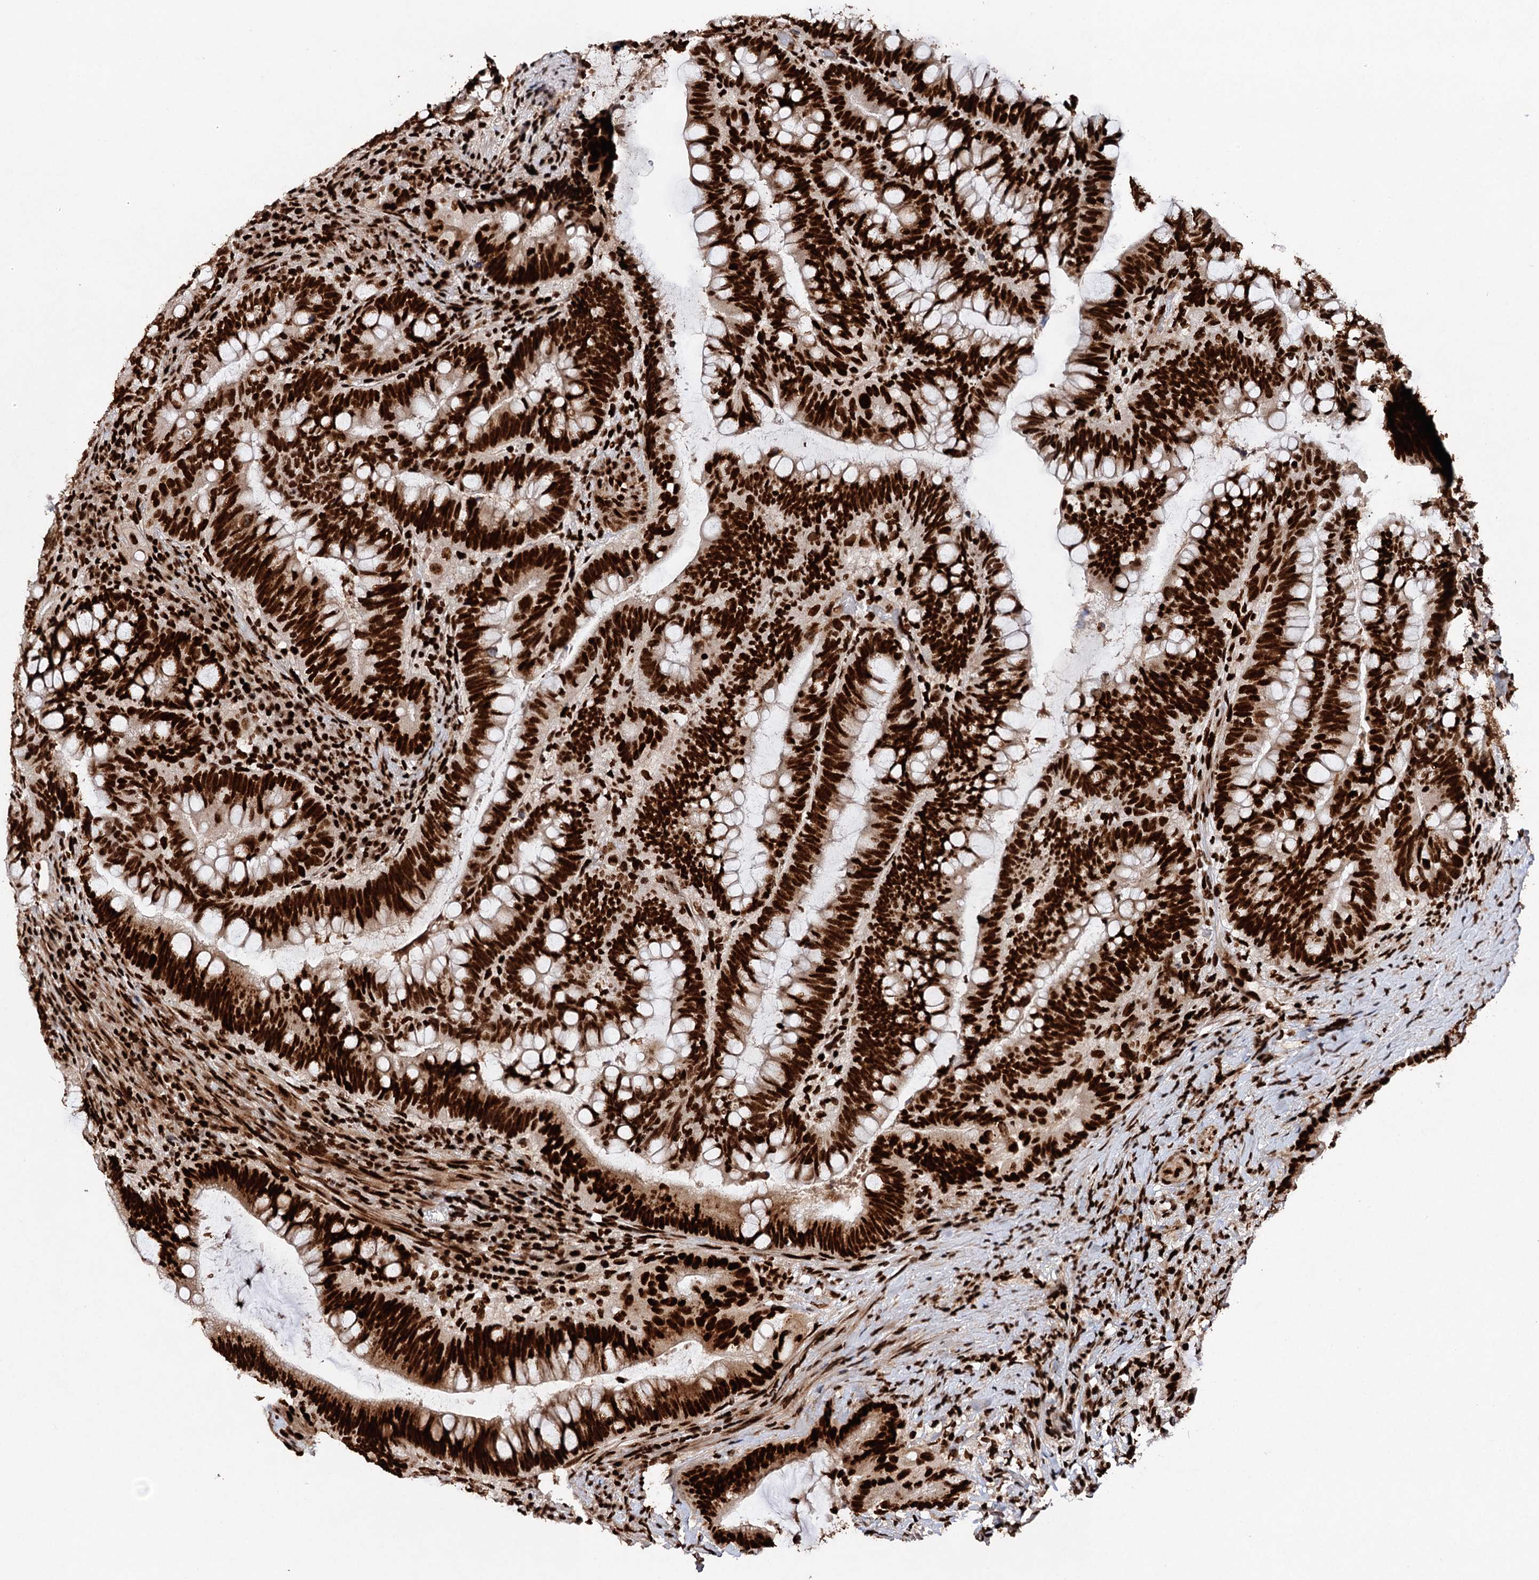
{"staining": {"intensity": "strong", "quantity": ">75%", "location": "cytoplasmic/membranous,nuclear"}, "tissue": "colorectal cancer", "cell_type": "Tumor cells", "image_type": "cancer", "snomed": [{"axis": "morphology", "description": "Adenocarcinoma, NOS"}, {"axis": "topography", "description": "Colon"}], "caption": "Immunohistochemistry (IHC) photomicrograph of colorectal cancer stained for a protein (brown), which exhibits high levels of strong cytoplasmic/membranous and nuclear staining in about >75% of tumor cells.", "gene": "MATR3", "patient": {"sex": "female", "age": 66}}